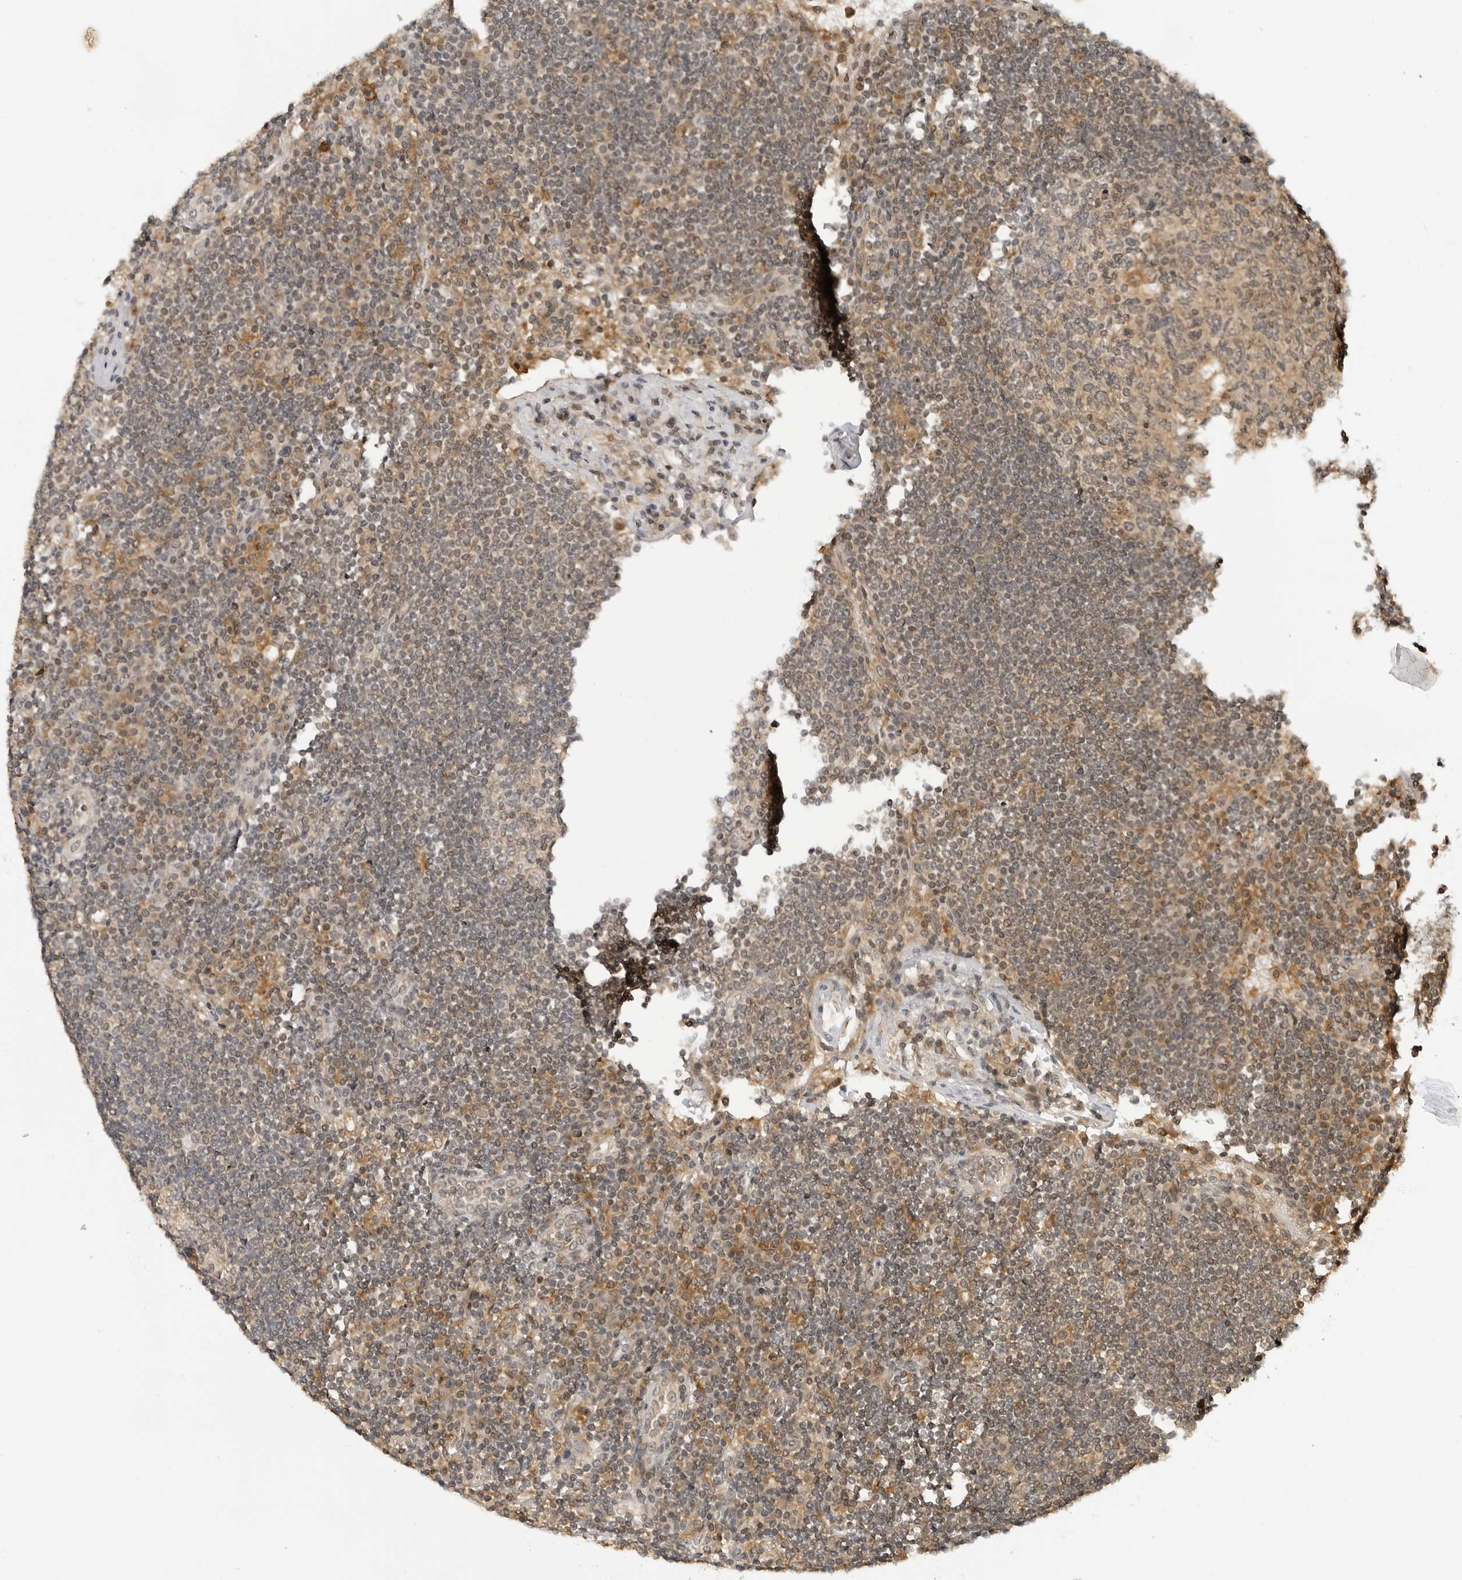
{"staining": {"intensity": "weak", "quantity": ">75%", "location": "cytoplasmic/membranous,nuclear"}, "tissue": "lymph node", "cell_type": "Germinal center cells", "image_type": "normal", "snomed": [{"axis": "morphology", "description": "Normal tissue, NOS"}, {"axis": "topography", "description": "Lymph node"}], "caption": "Lymph node stained with IHC demonstrates weak cytoplasmic/membranous,nuclear positivity in approximately >75% of germinal center cells. The staining was performed using DAB, with brown indicating positive protein expression. Nuclei are stained blue with hematoxylin.", "gene": "MAP2K5", "patient": {"sex": "female", "age": 53}}